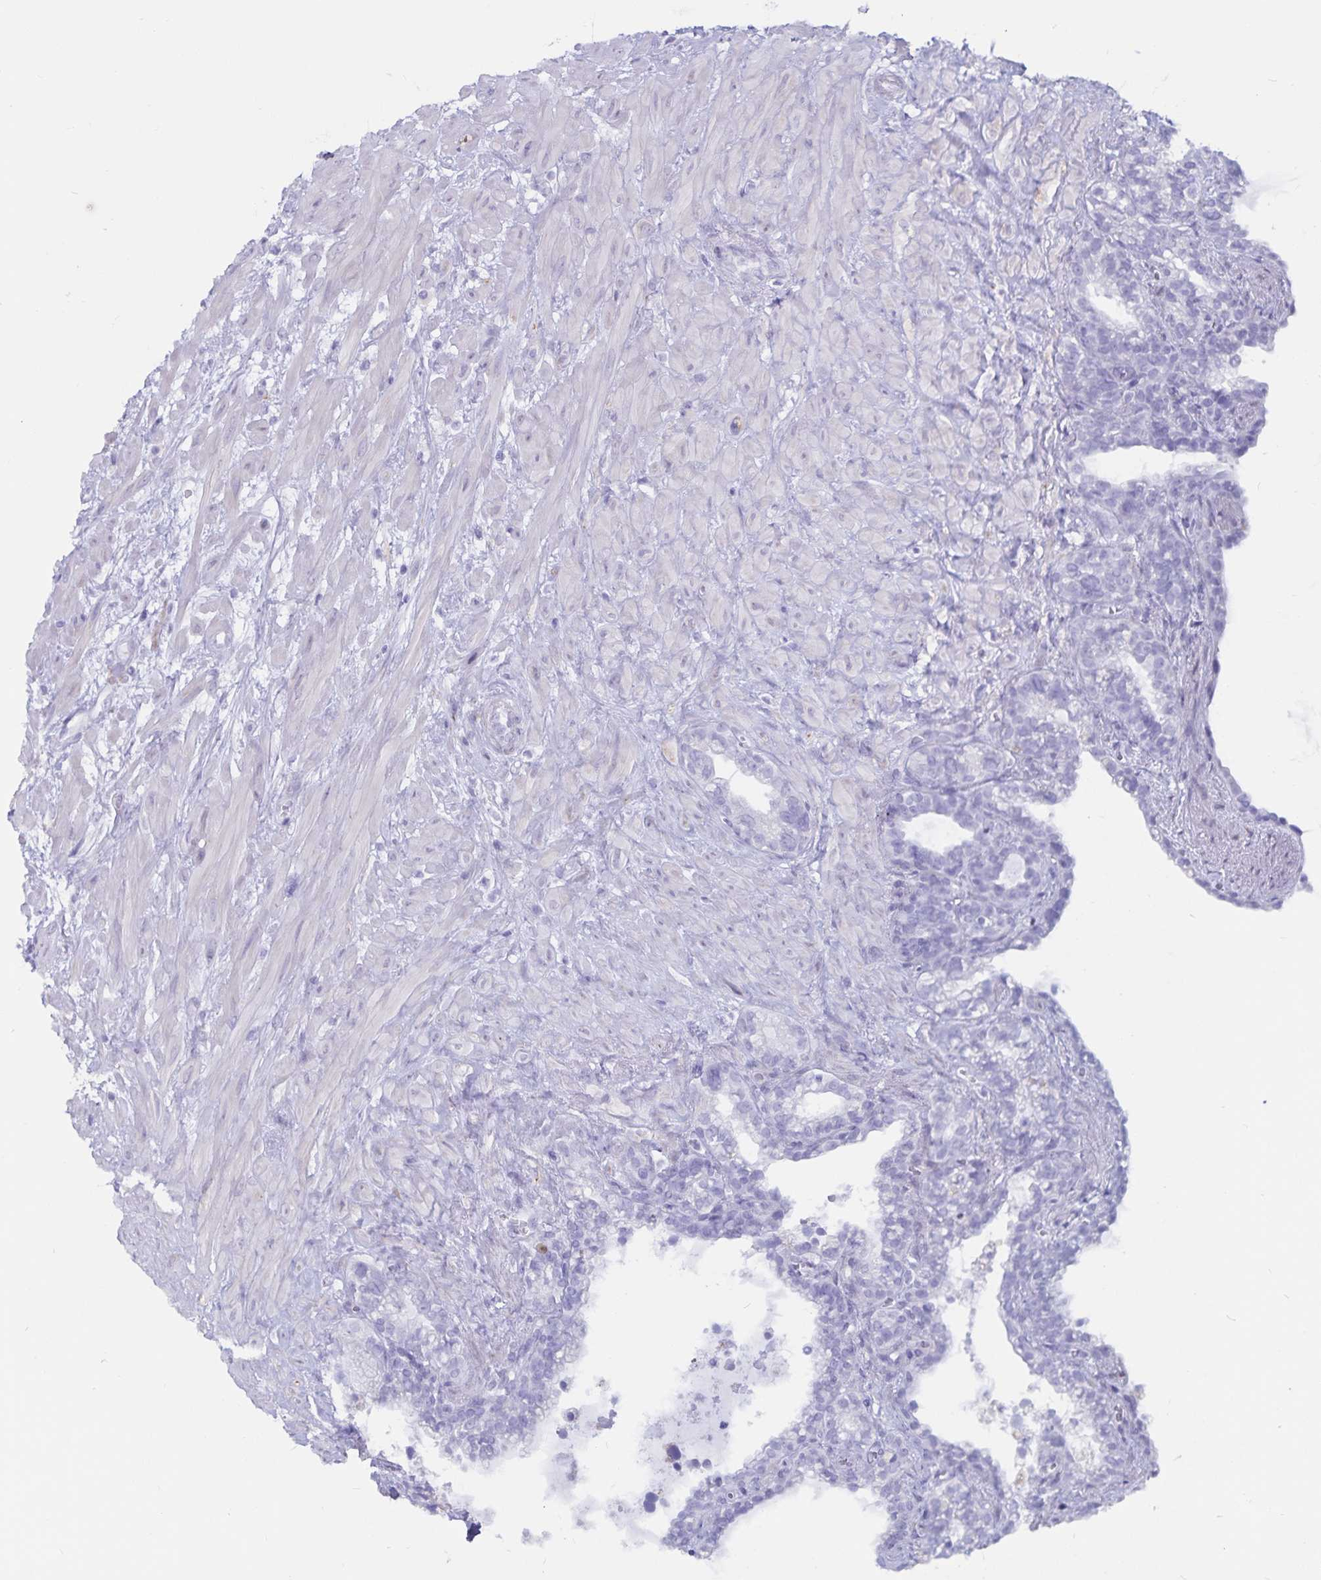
{"staining": {"intensity": "negative", "quantity": "none", "location": "none"}, "tissue": "seminal vesicle", "cell_type": "Glandular cells", "image_type": "normal", "snomed": [{"axis": "morphology", "description": "Normal tissue, NOS"}, {"axis": "topography", "description": "Seminal veicle"}], "caption": "Seminal vesicle was stained to show a protein in brown. There is no significant staining in glandular cells. (DAB (3,3'-diaminobenzidine) immunohistochemistry (IHC) visualized using brightfield microscopy, high magnification).", "gene": "GPR137", "patient": {"sex": "male", "age": 76}}